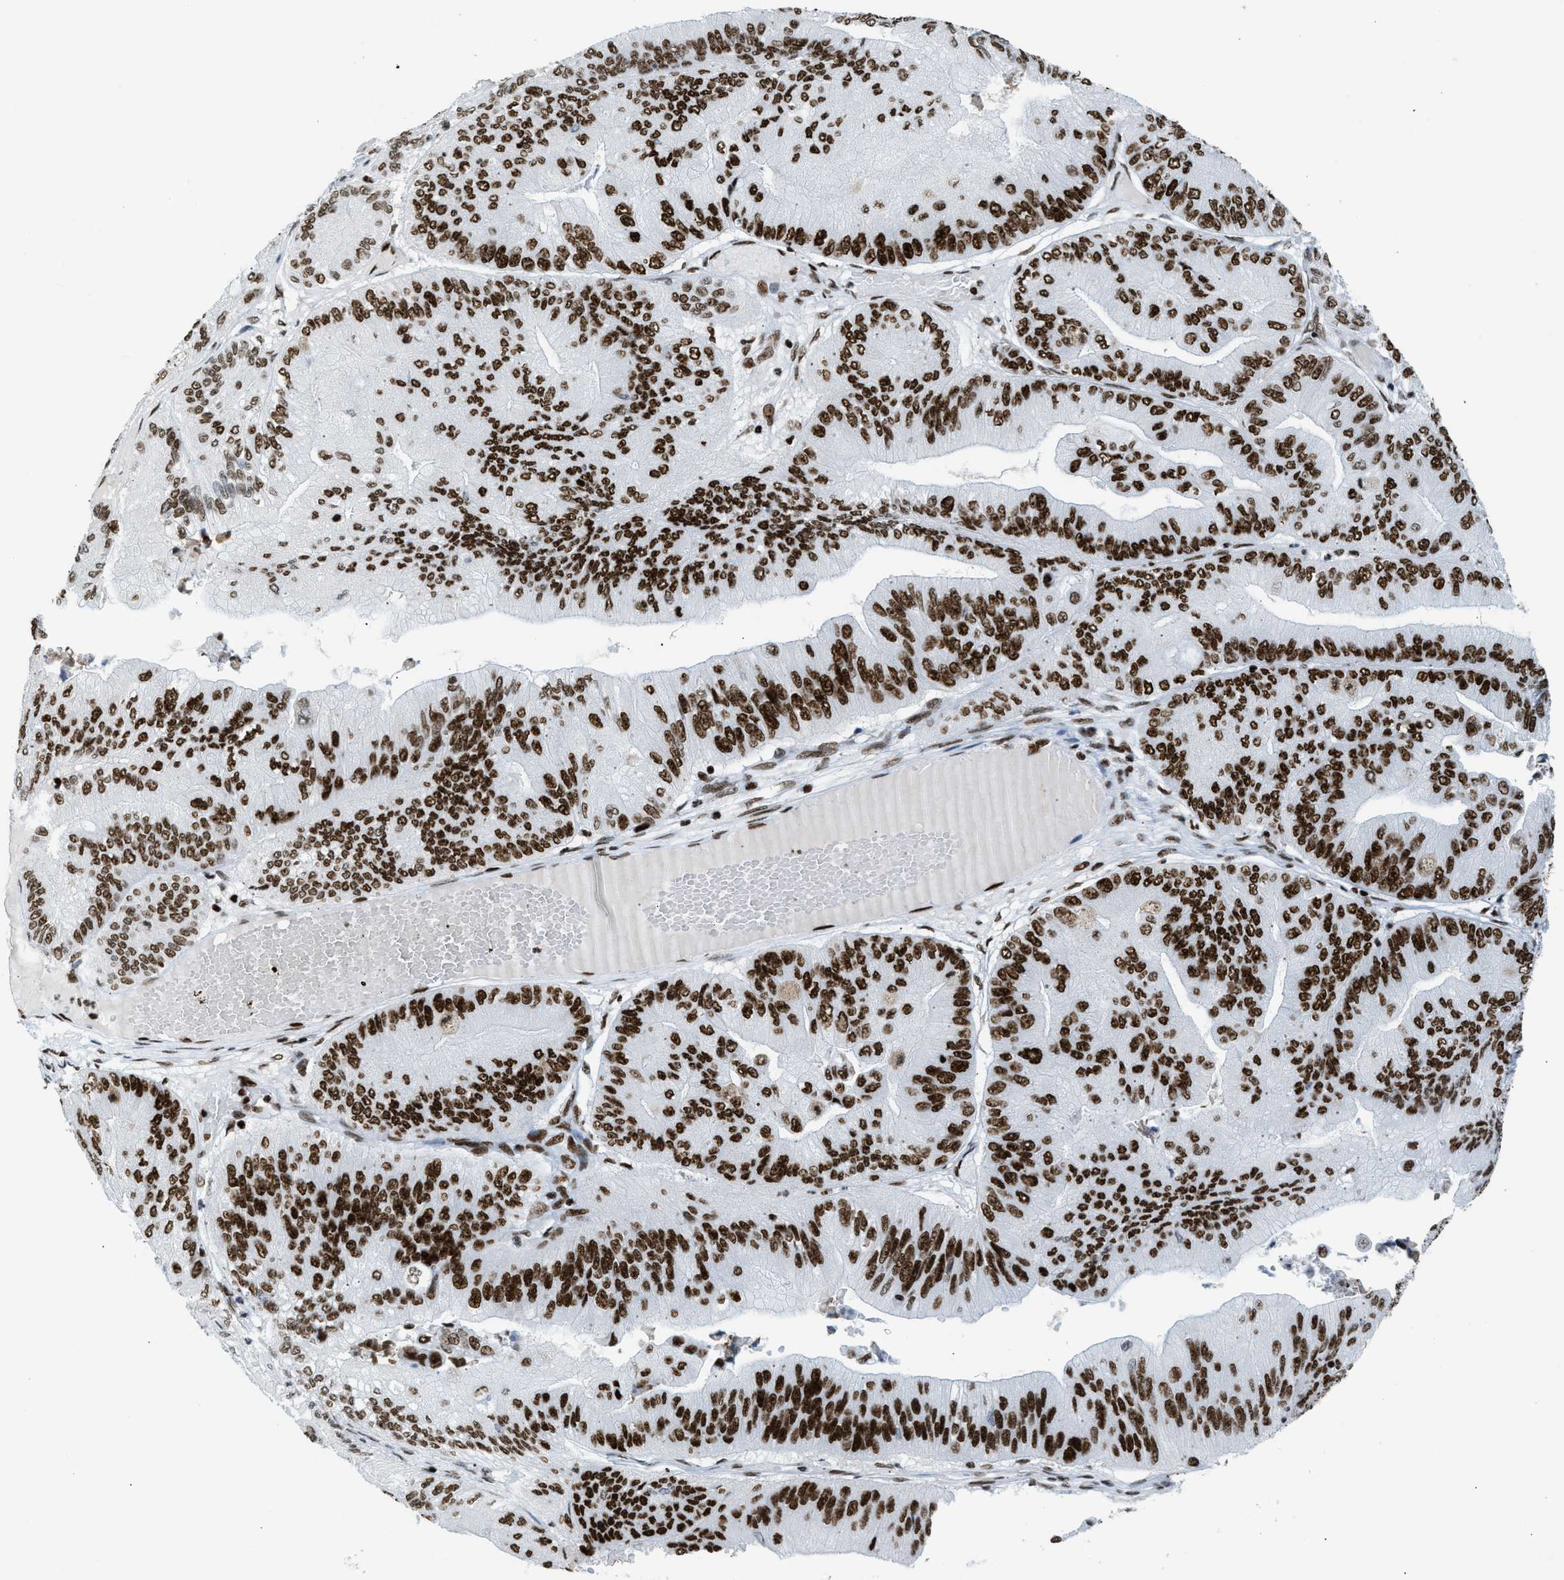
{"staining": {"intensity": "strong", "quantity": ">75%", "location": "nuclear"}, "tissue": "ovarian cancer", "cell_type": "Tumor cells", "image_type": "cancer", "snomed": [{"axis": "morphology", "description": "Cystadenocarcinoma, mucinous, NOS"}, {"axis": "topography", "description": "Ovary"}], "caption": "A brown stain shows strong nuclear staining of a protein in human ovarian cancer tumor cells. Immunohistochemistry stains the protein in brown and the nuclei are stained blue.", "gene": "PIF1", "patient": {"sex": "female", "age": 61}}